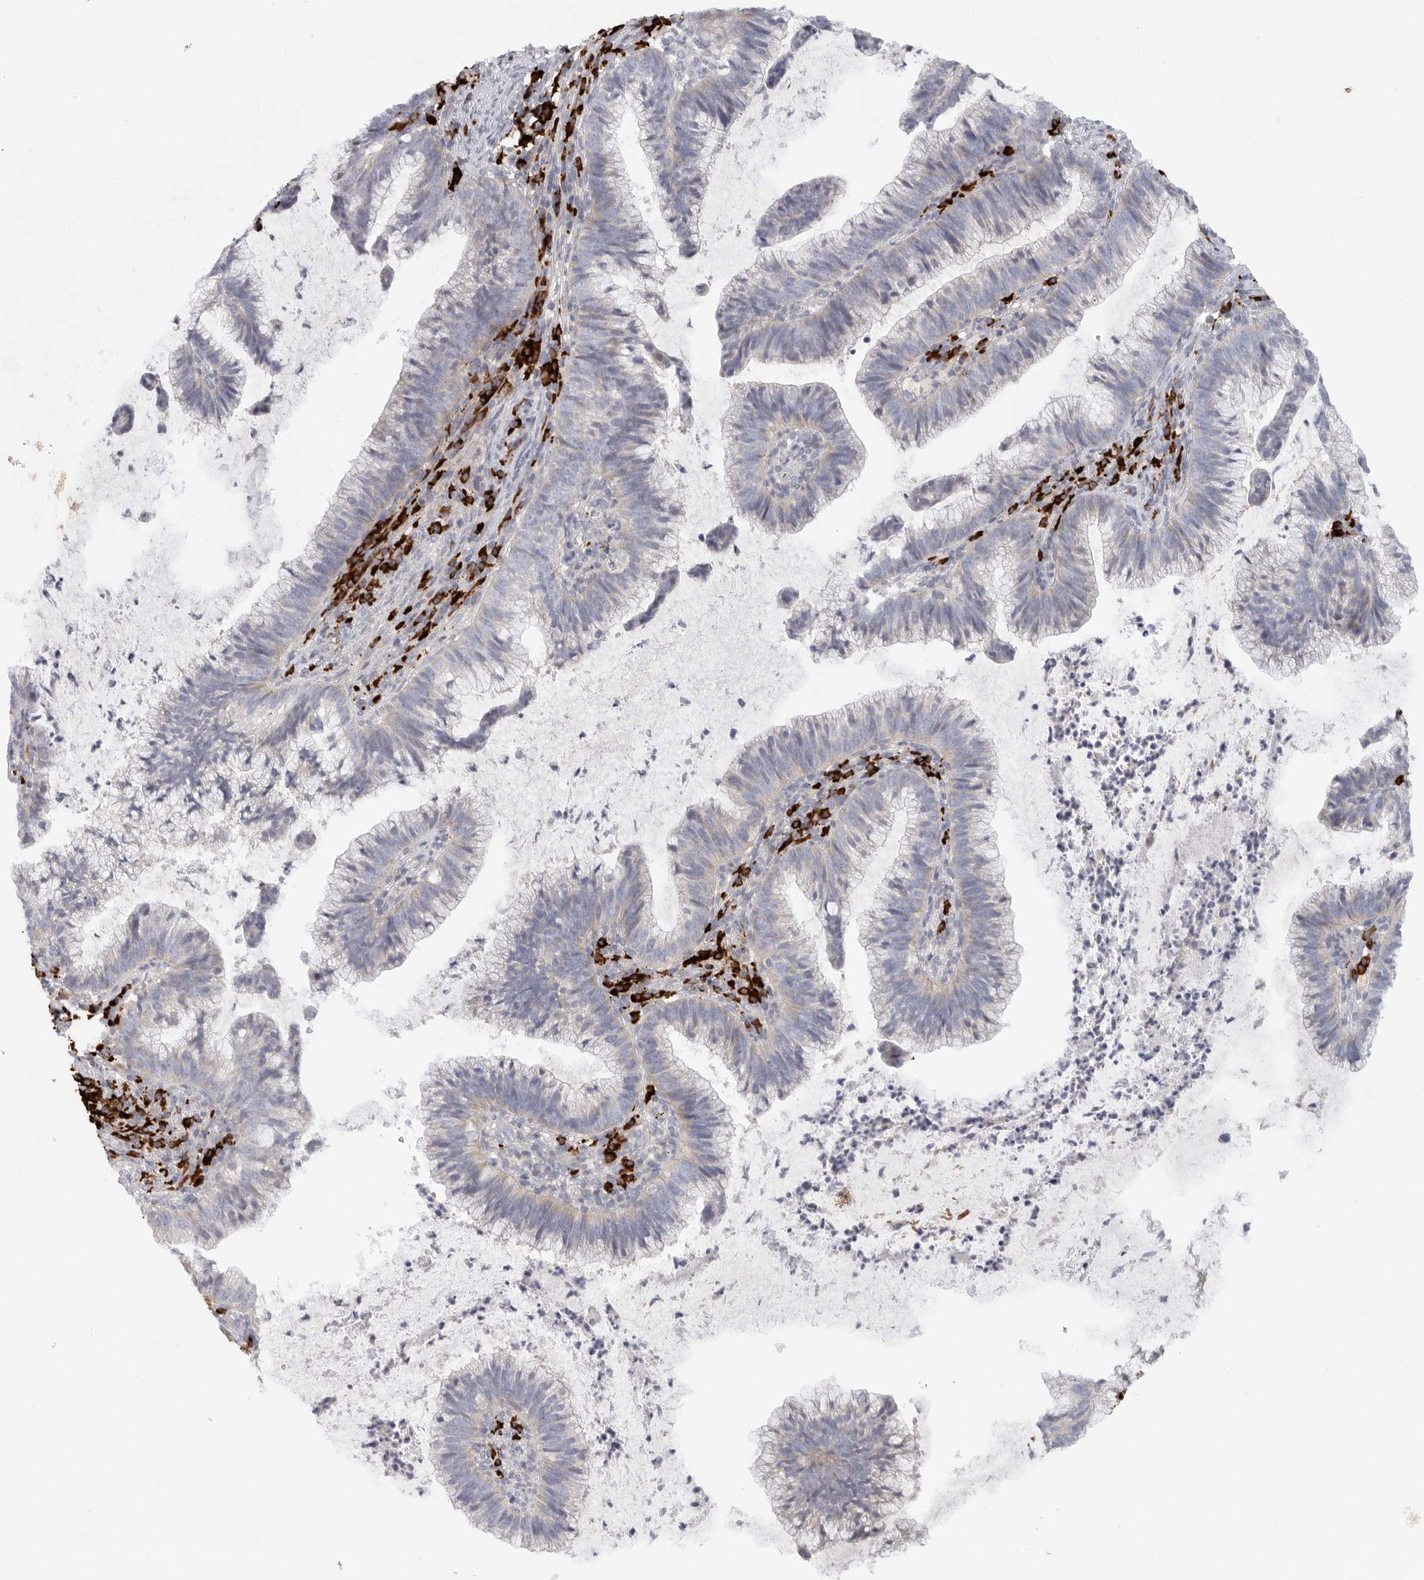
{"staining": {"intensity": "negative", "quantity": "none", "location": "none"}, "tissue": "cervical cancer", "cell_type": "Tumor cells", "image_type": "cancer", "snomed": [{"axis": "morphology", "description": "Adenocarcinoma, NOS"}, {"axis": "topography", "description": "Cervix"}], "caption": "Adenocarcinoma (cervical) was stained to show a protein in brown. There is no significant staining in tumor cells.", "gene": "TMEM69", "patient": {"sex": "female", "age": 36}}